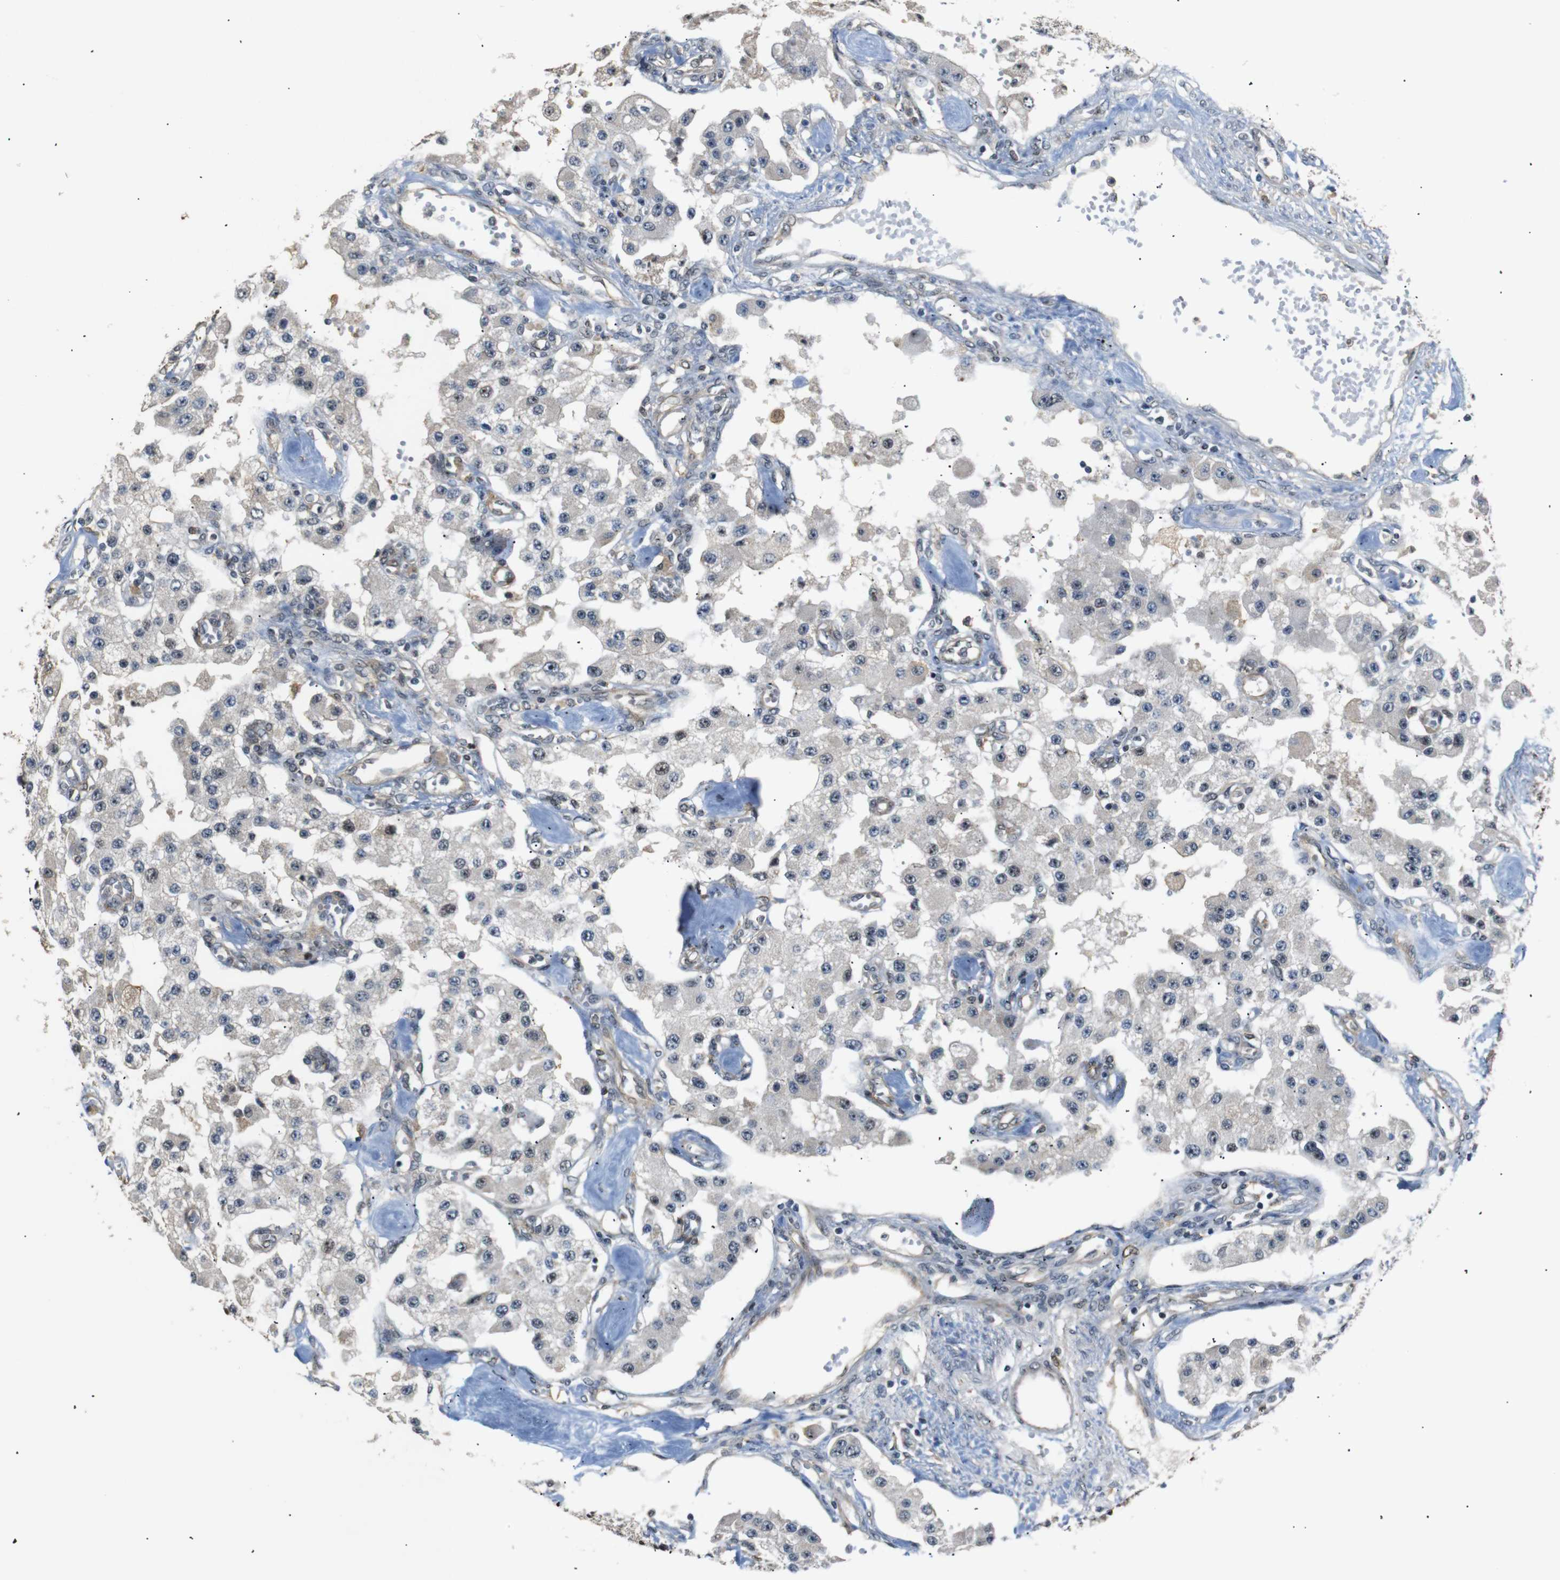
{"staining": {"intensity": "negative", "quantity": "none", "location": "none"}, "tissue": "carcinoid", "cell_type": "Tumor cells", "image_type": "cancer", "snomed": [{"axis": "morphology", "description": "Carcinoid, malignant, NOS"}, {"axis": "topography", "description": "Pancreas"}], "caption": "Protein analysis of malignant carcinoid reveals no significant staining in tumor cells.", "gene": "PARN", "patient": {"sex": "male", "age": 41}}